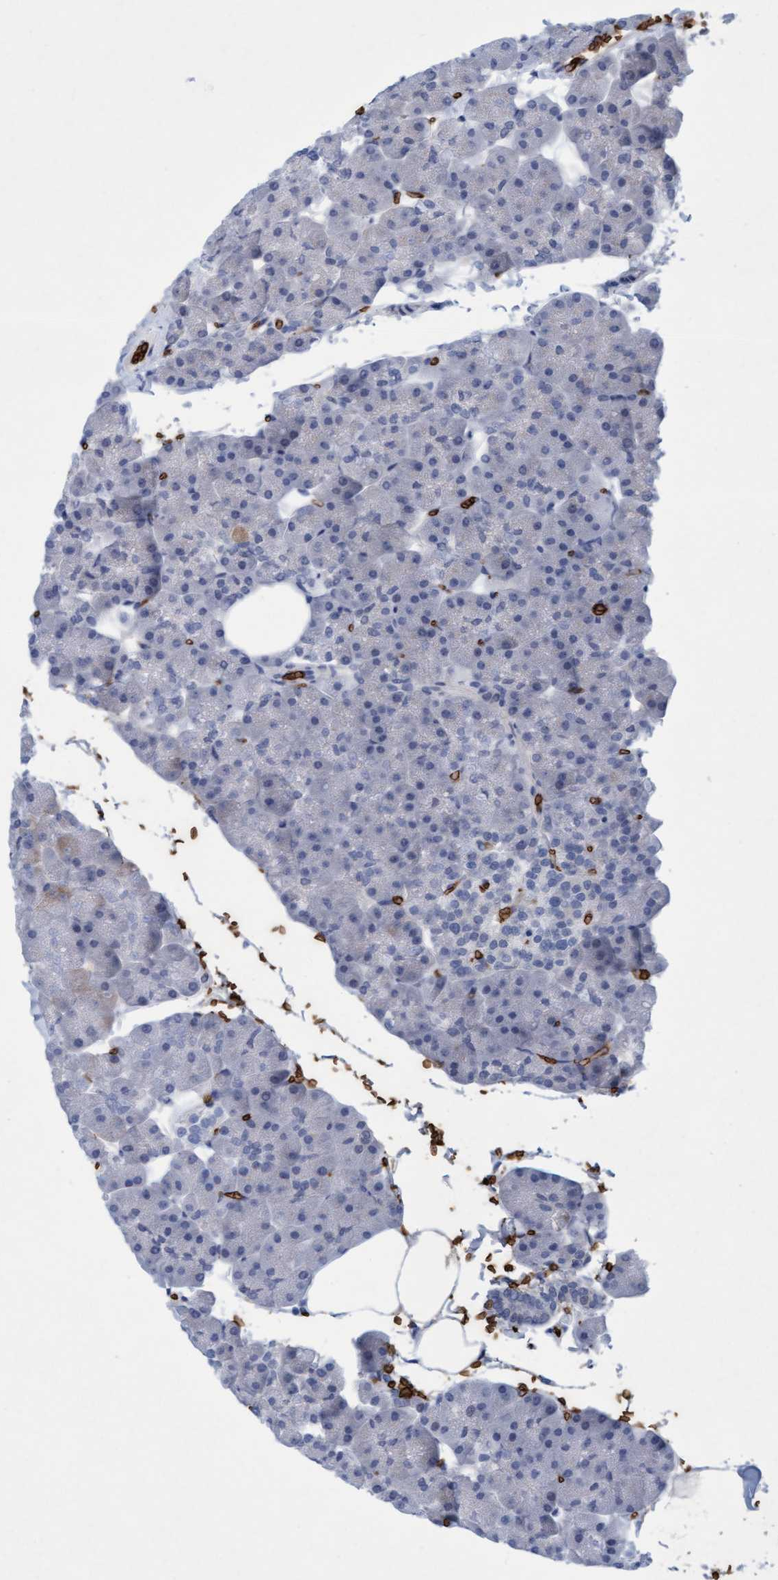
{"staining": {"intensity": "weak", "quantity": "<25%", "location": "cytoplasmic/membranous"}, "tissue": "pancreas", "cell_type": "Exocrine glandular cells", "image_type": "normal", "snomed": [{"axis": "morphology", "description": "Normal tissue, NOS"}, {"axis": "topography", "description": "Pancreas"}], "caption": "Immunohistochemistry (IHC) photomicrograph of unremarkable pancreas: human pancreas stained with DAB (3,3'-diaminobenzidine) exhibits no significant protein expression in exocrine glandular cells.", "gene": "SPEM2", "patient": {"sex": "male", "age": 35}}